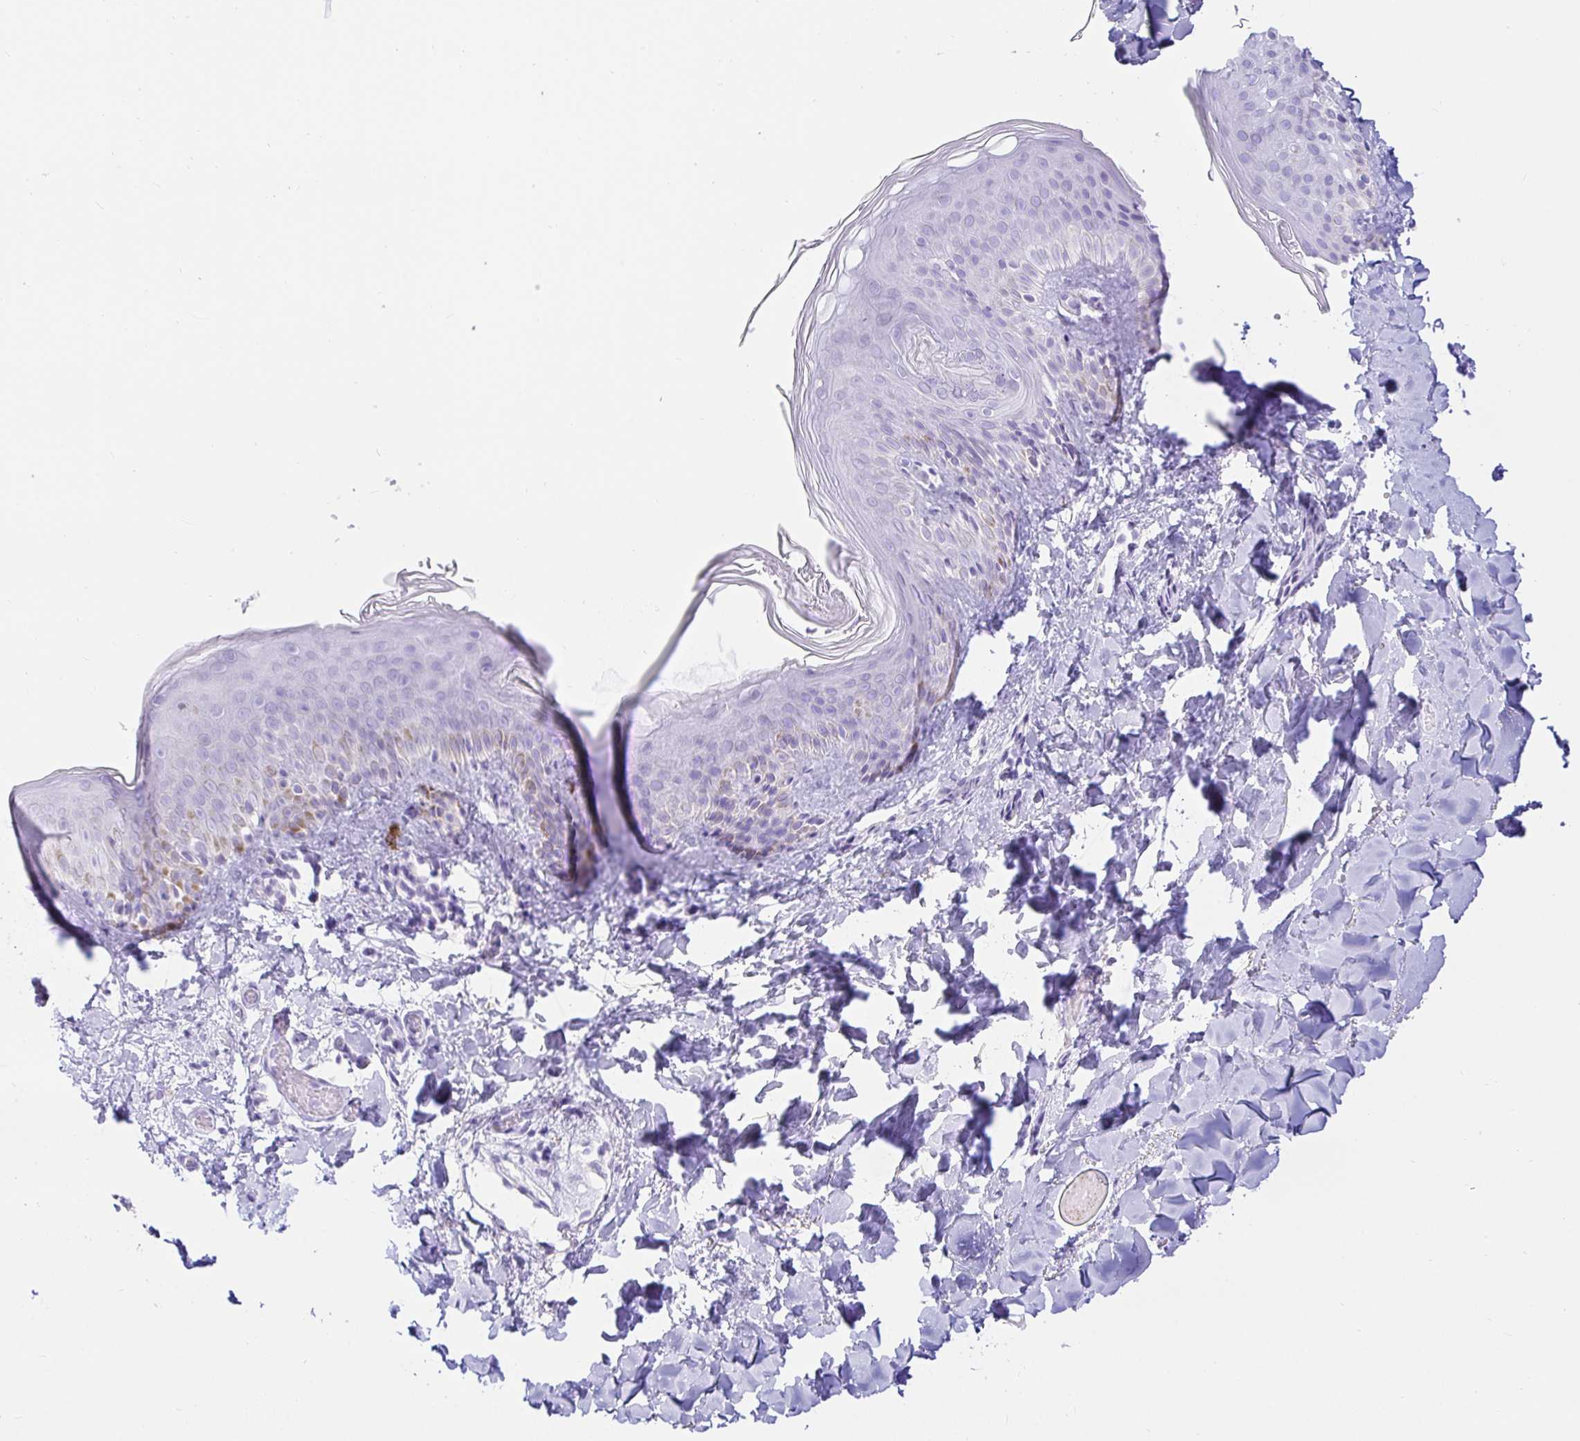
{"staining": {"intensity": "negative", "quantity": "none", "location": "none"}, "tissue": "skin", "cell_type": "Fibroblasts", "image_type": "normal", "snomed": [{"axis": "morphology", "description": "Normal tissue, NOS"}, {"axis": "topography", "description": "Skin"}], "caption": "Immunohistochemistry (IHC) of benign human skin exhibits no expression in fibroblasts. Nuclei are stained in blue.", "gene": "PAX8", "patient": {"sex": "male", "age": 16}}